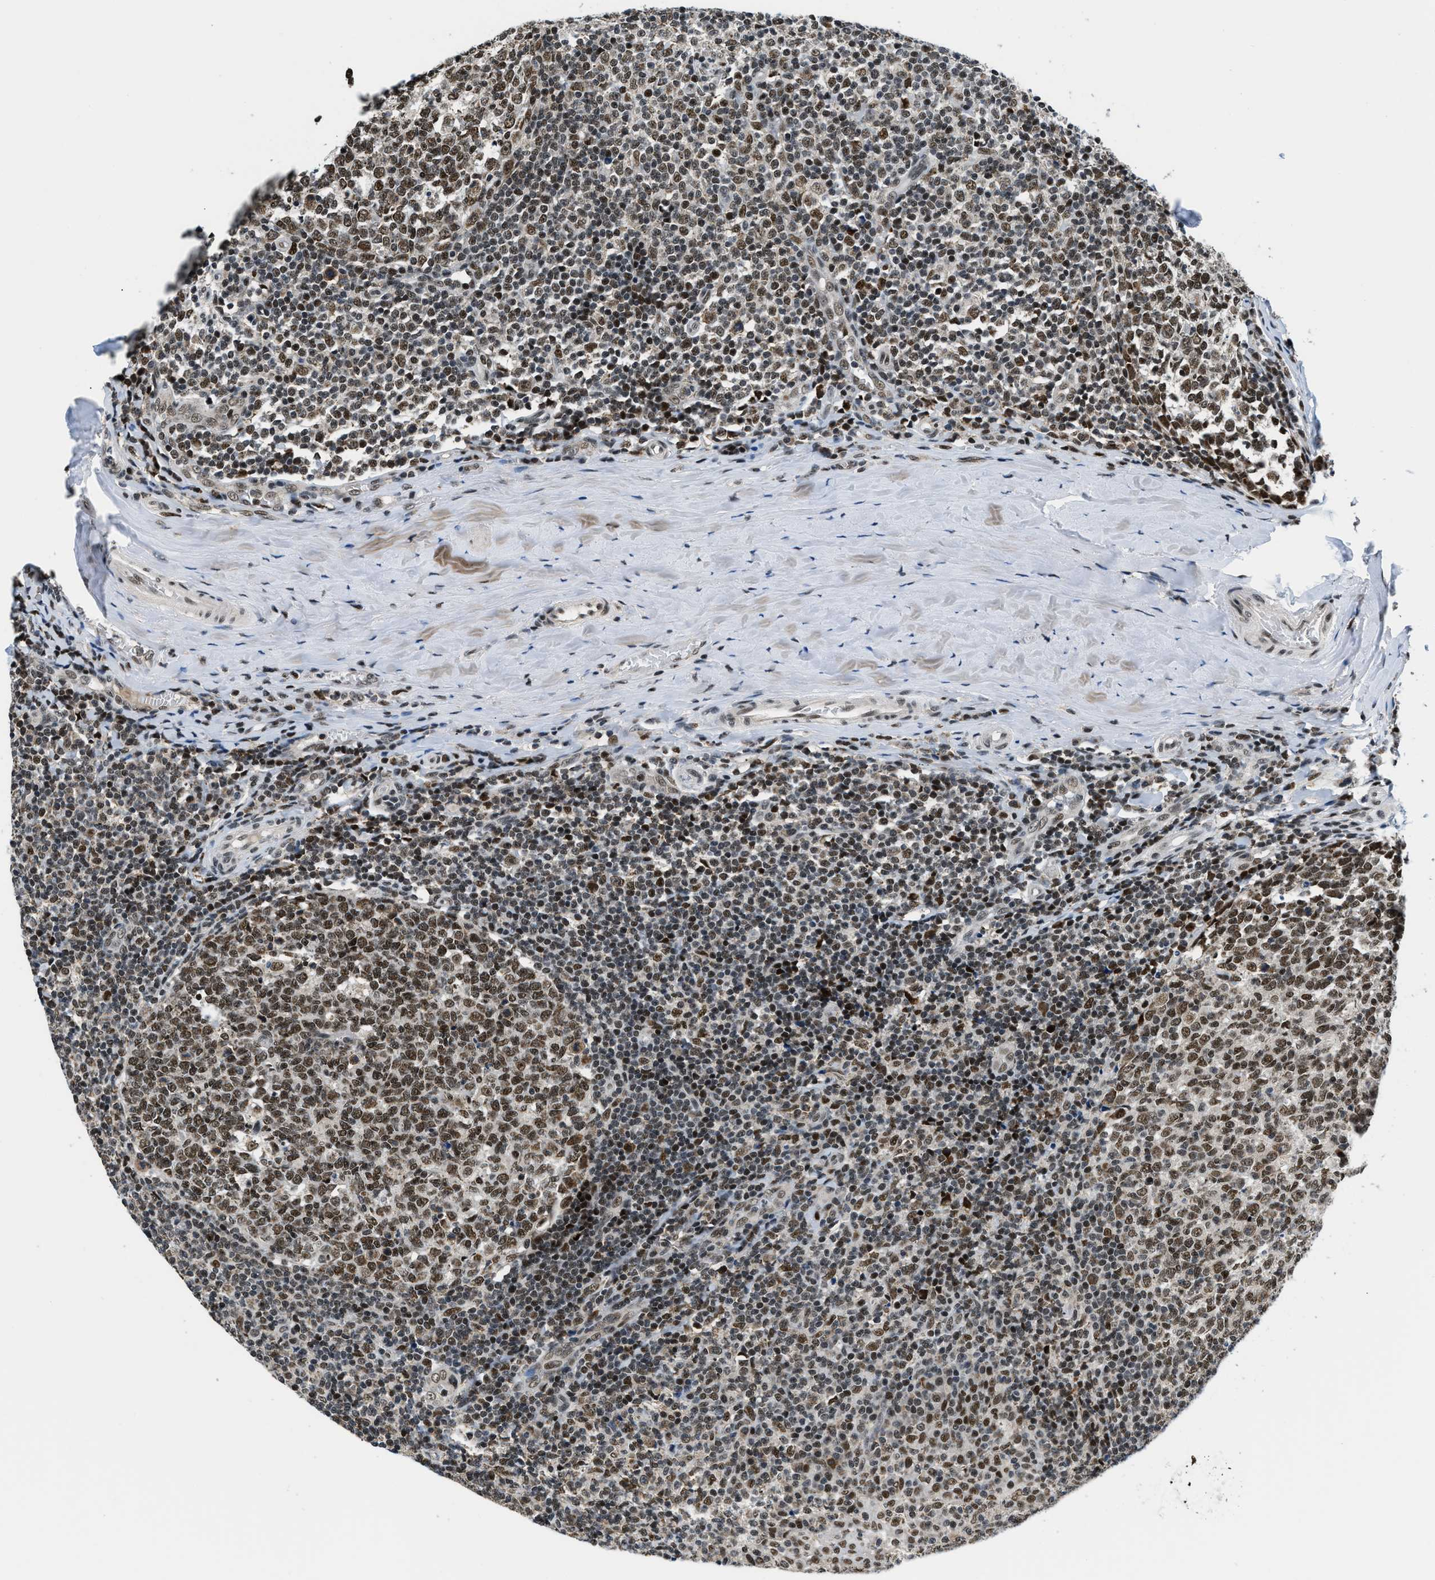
{"staining": {"intensity": "strong", "quantity": ">75%", "location": "nuclear"}, "tissue": "tonsil", "cell_type": "Germinal center cells", "image_type": "normal", "snomed": [{"axis": "morphology", "description": "Normal tissue, NOS"}, {"axis": "topography", "description": "Tonsil"}], "caption": "Strong nuclear positivity is present in approximately >75% of germinal center cells in benign tonsil.", "gene": "KDM3B", "patient": {"sex": "female", "age": 19}}